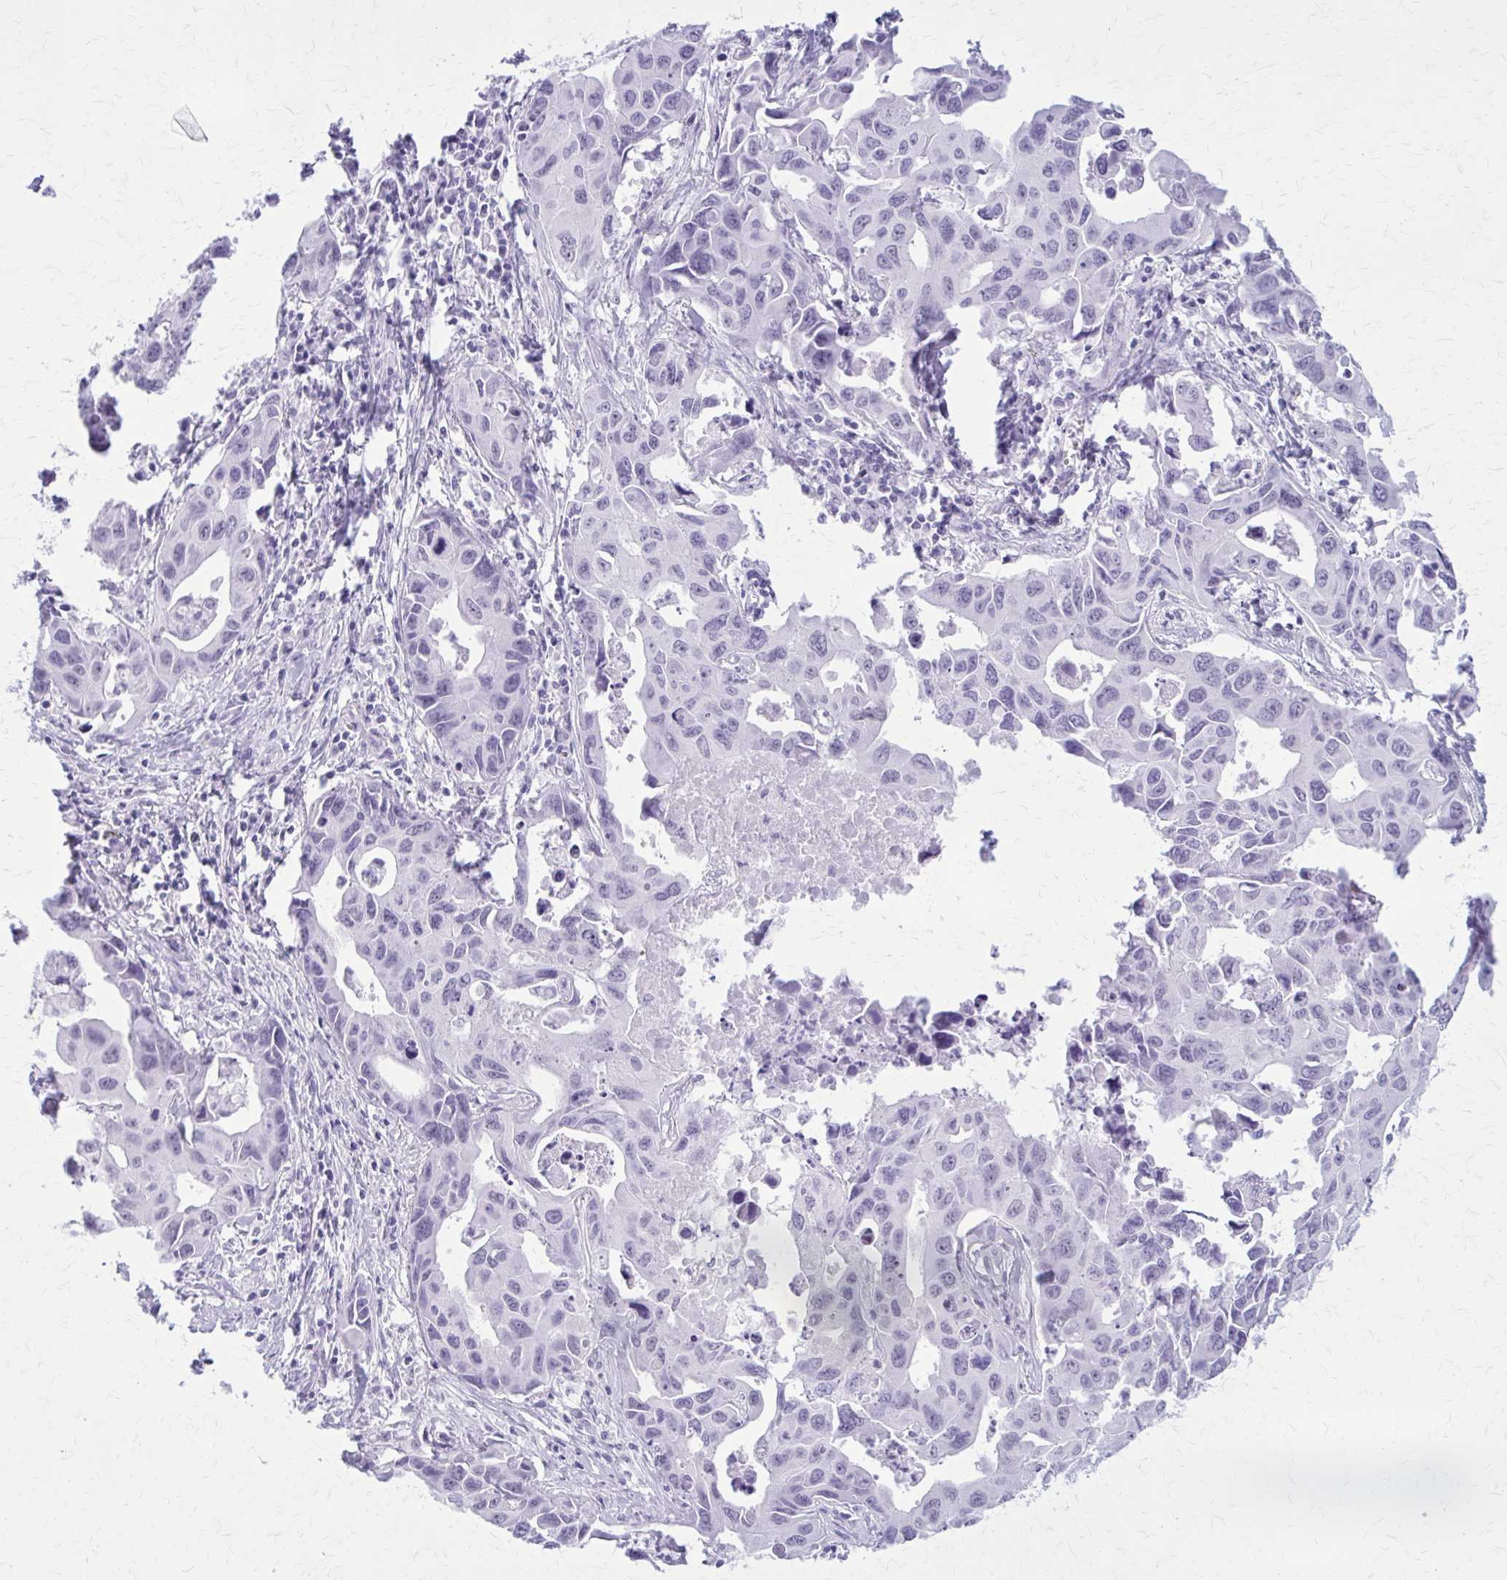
{"staining": {"intensity": "negative", "quantity": "none", "location": "none"}, "tissue": "lung cancer", "cell_type": "Tumor cells", "image_type": "cancer", "snomed": [{"axis": "morphology", "description": "Adenocarcinoma, NOS"}, {"axis": "topography", "description": "Lung"}], "caption": "Protein analysis of lung cancer (adenocarcinoma) demonstrates no significant staining in tumor cells.", "gene": "GAD1", "patient": {"sex": "male", "age": 64}}